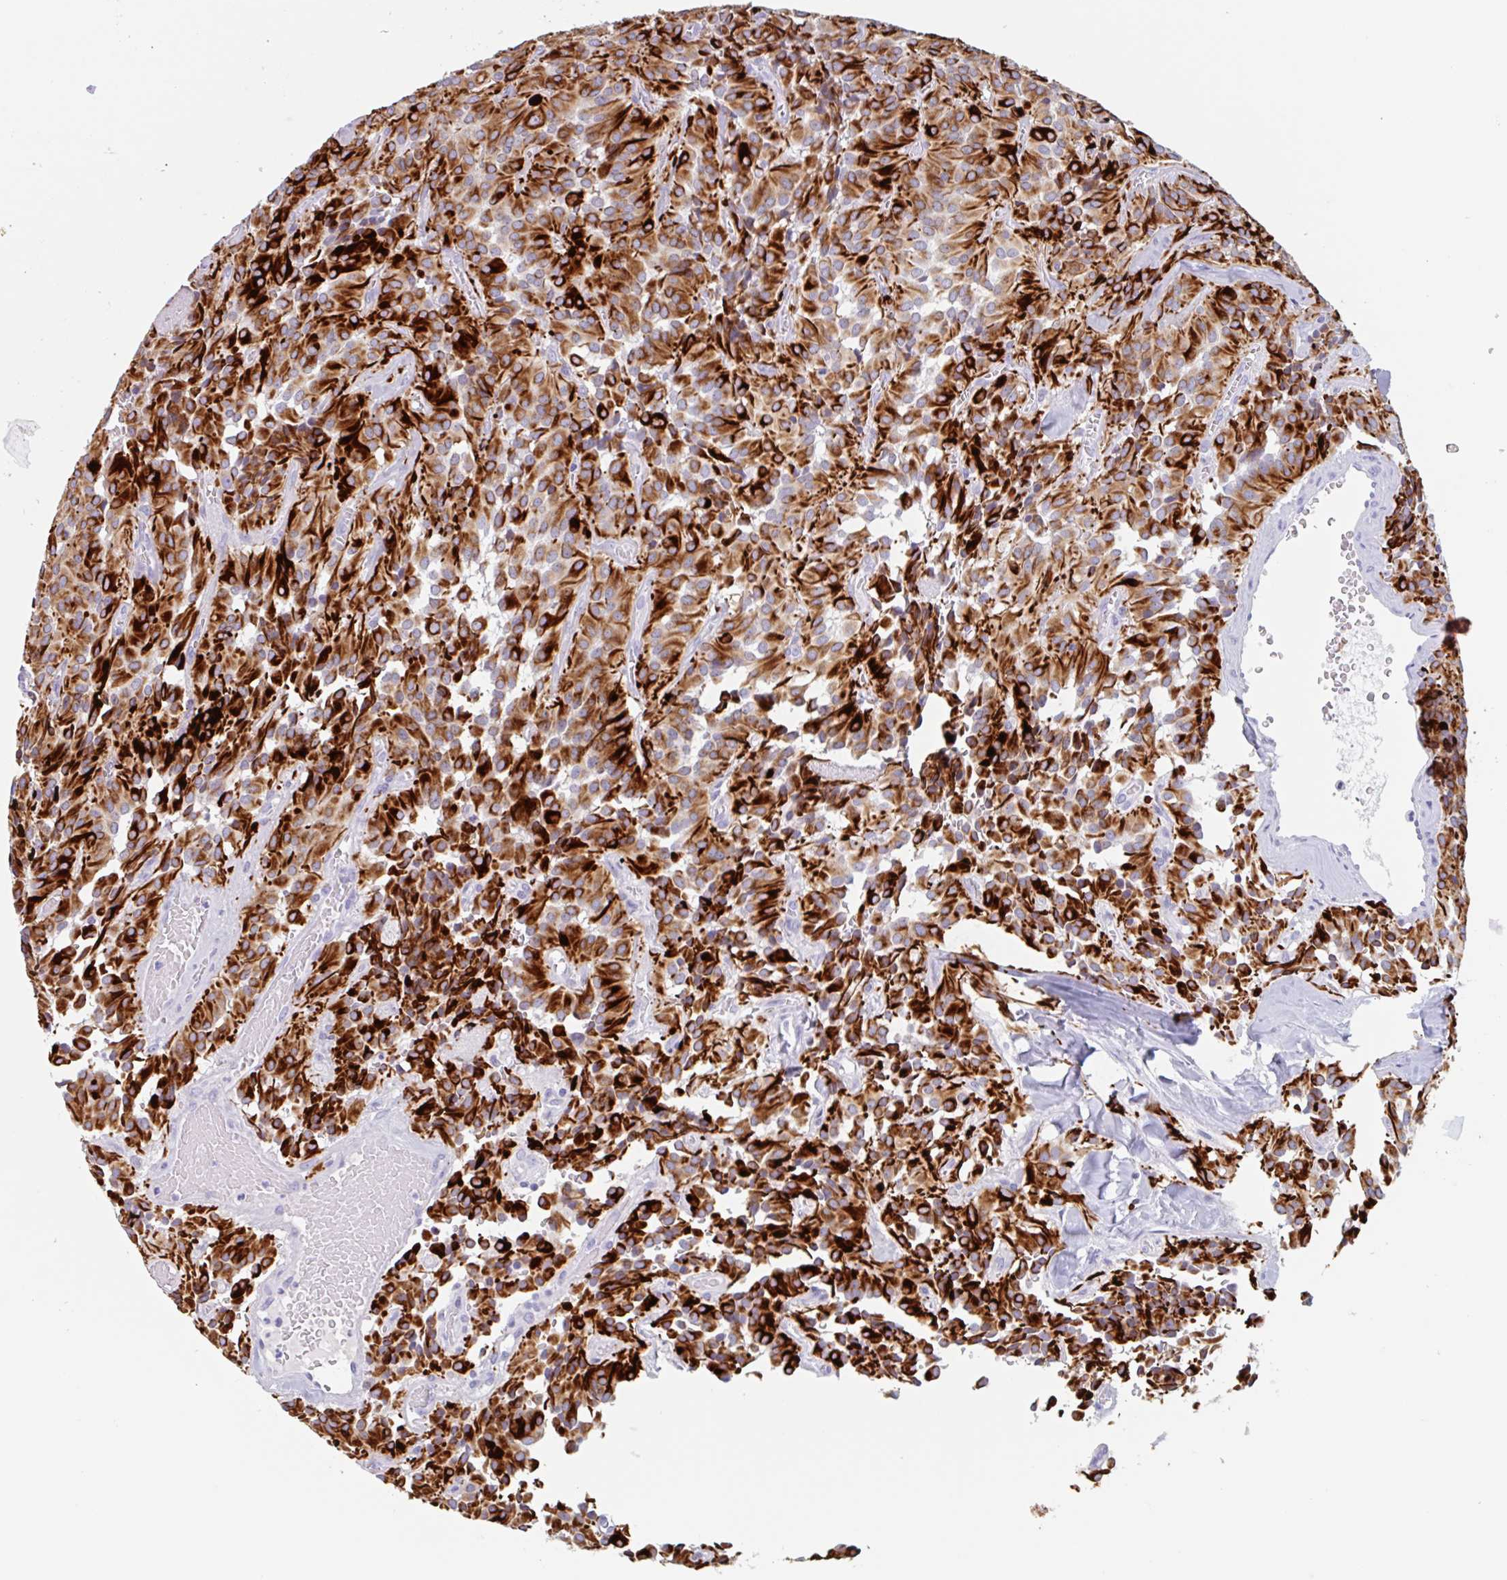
{"staining": {"intensity": "strong", "quantity": ">75%", "location": "cytoplasmic/membranous"}, "tissue": "glioma", "cell_type": "Tumor cells", "image_type": "cancer", "snomed": [{"axis": "morphology", "description": "Glioma, malignant, Low grade"}, {"axis": "topography", "description": "Brain"}], "caption": "A brown stain shows strong cytoplasmic/membranous expression of a protein in human glioma tumor cells.", "gene": "EMC4", "patient": {"sex": "male", "age": 42}}